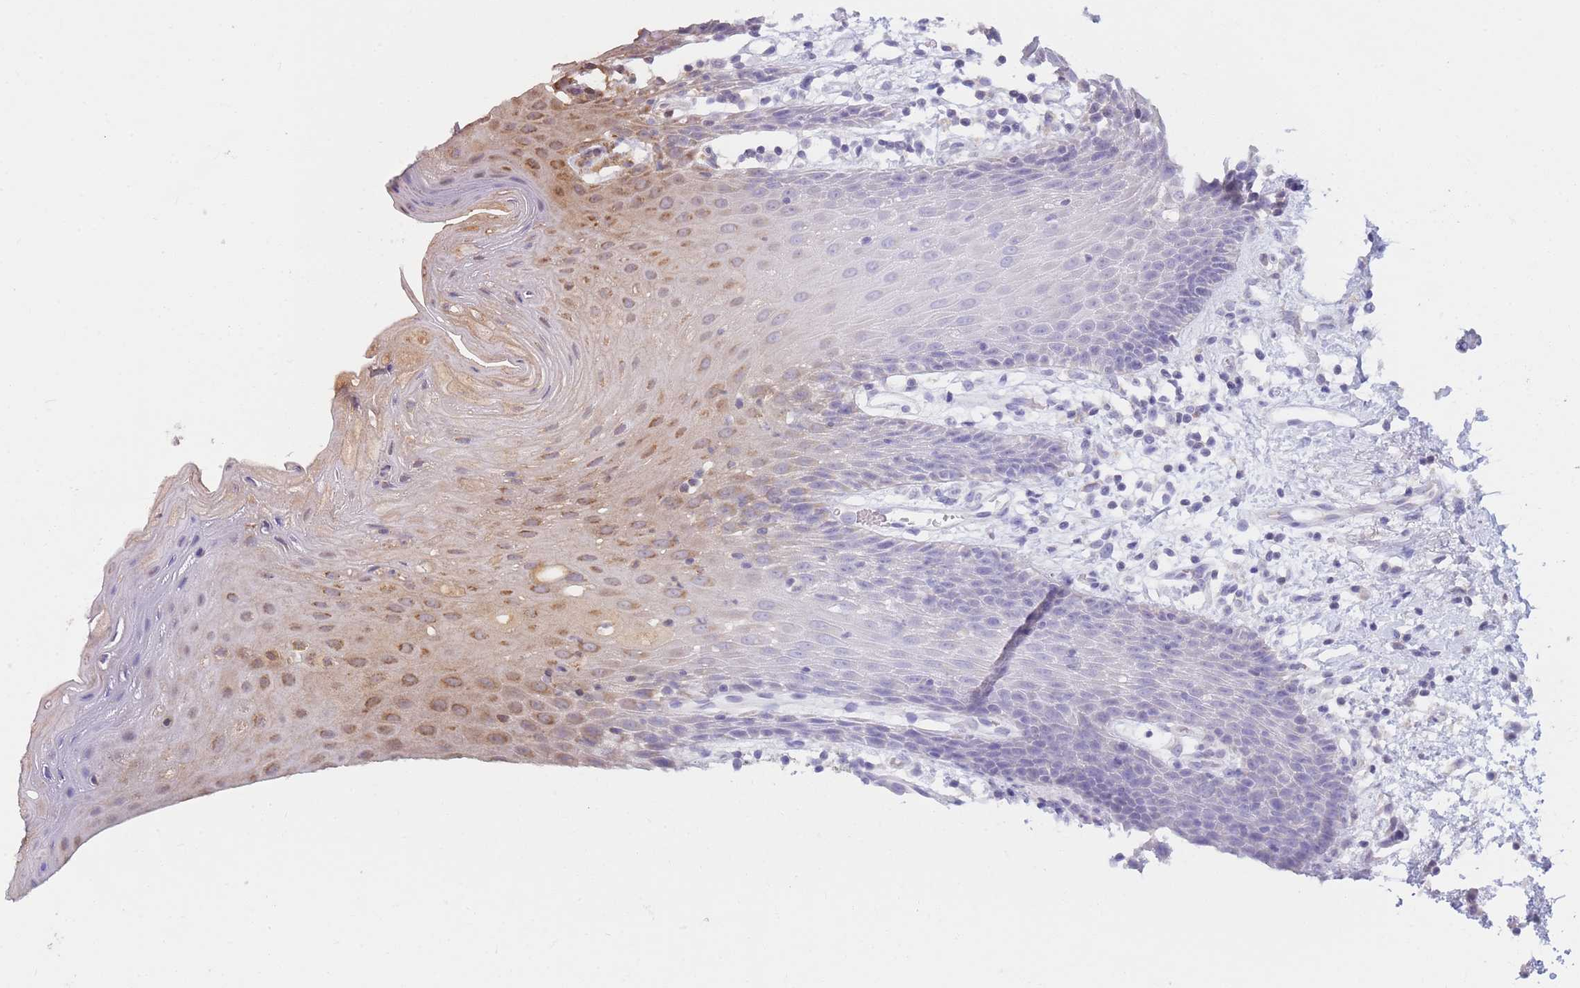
{"staining": {"intensity": "moderate", "quantity": "25%-75%", "location": "cytoplasmic/membranous"}, "tissue": "oral mucosa", "cell_type": "Squamous epithelial cells", "image_type": "normal", "snomed": [{"axis": "morphology", "description": "Normal tissue, NOS"}, {"axis": "topography", "description": "Oral tissue"}, {"axis": "topography", "description": "Tounge, NOS"}], "caption": "A medium amount of moderate cytoplasmic/membranous staining is appreciated in approximately 25%-75% of squamous epithelial cells in benign oral mucosa. The staining was performed using DAB, with brown indicating positive protein expression. Nuclei are stained blue with hematoxylin.", "gene": "PTPMT1", "patient": {"sex": "female", "age": 59}}